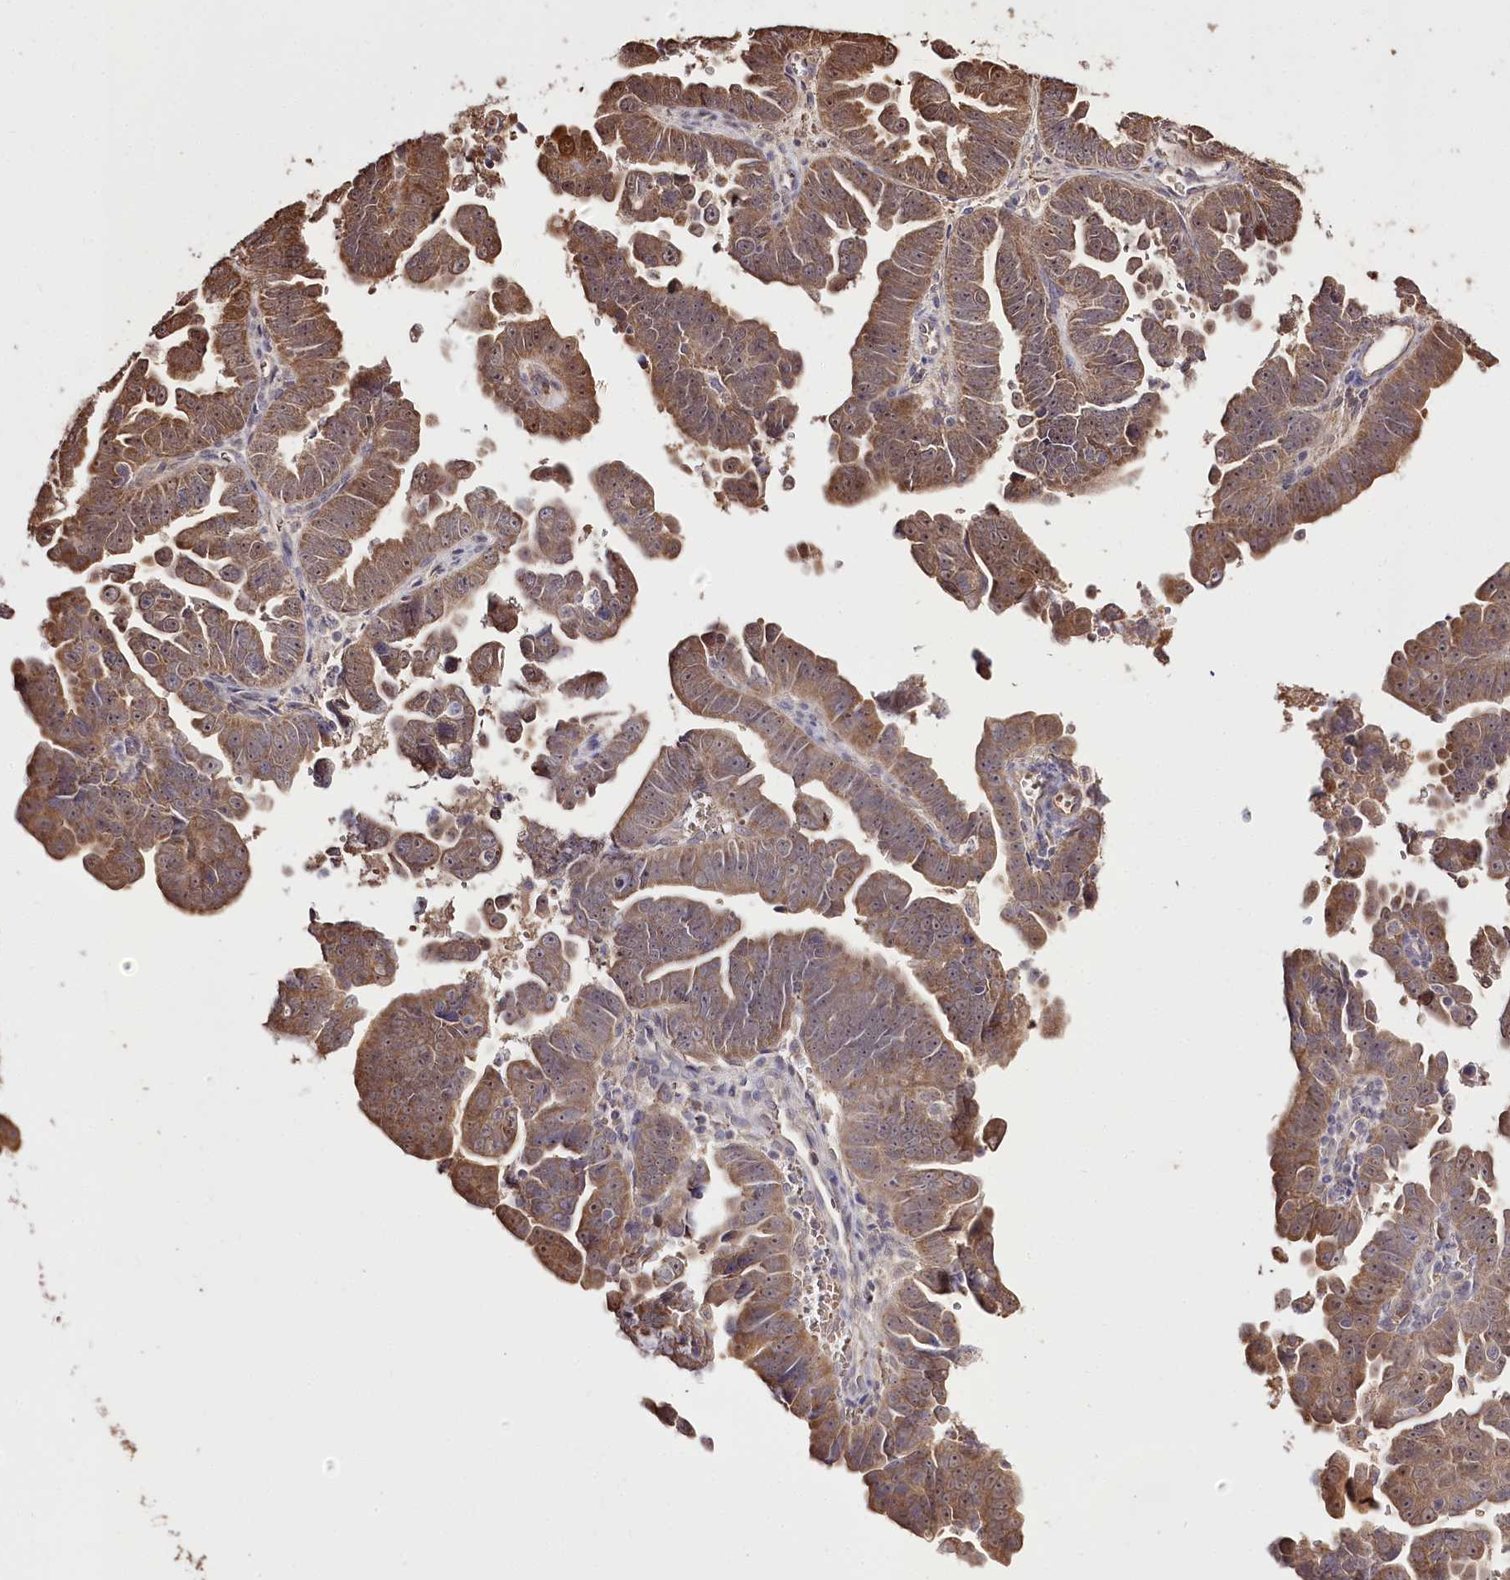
{"staining": {"intensity": "moderate", "quantity": ">75%", "location": "cytoplasmic/membranous"}, "tissue": "endometrial cancer", "cell_type": "Tumor cells", "image_type": "cancer", "snomed": [{"axis": "morphology", "description": "Adenocarcinoma, NOS"}, {"axis": "topography", "description": "Endometrium"}], "caption": "Immunohistochemistry (IHC) of adenocarcinoma (endometrial) shows medium levels of moderate cytoplasmic/membranous expression in approximately >75% of tumor cells.", "gene": "R3HDM2", "patient": {"sex": "female", "age": 75}}